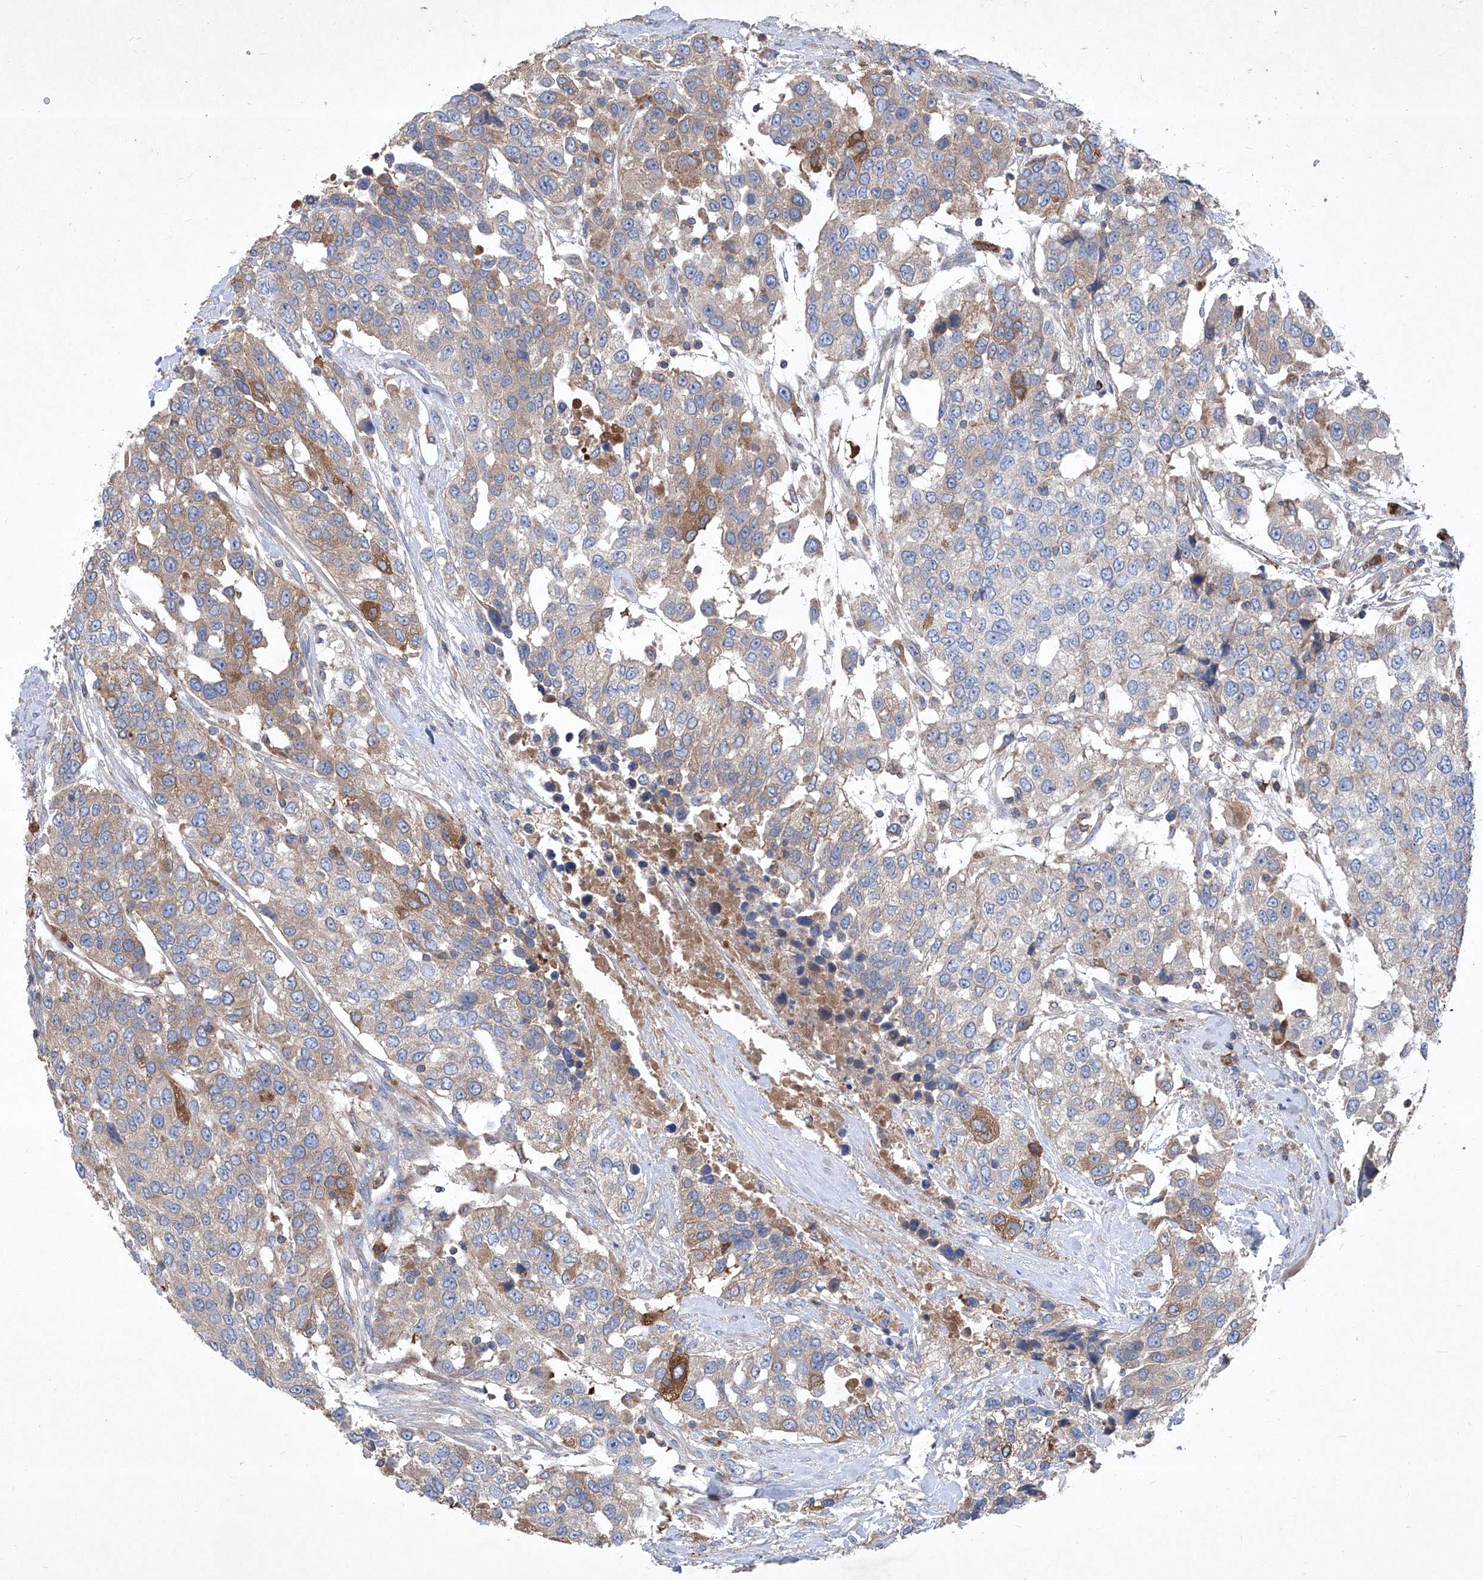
{"staining": {"intensity": "moderate", "quantity": "25%-75%", "location": "cytoplasmic/membranous"}, "tissue": "urothelial cancer", "cell_type": "Tumor cells", "image_type": "cancer", "snomed": [{"axis": "morphology", "description": "Urothelial carcinoma, High grade"}, {"axis": "topography", "description": "Urinary bladder"}], "caption": "High-grade urothelial carcinoma stained for a protein demonstrates moderate cytoplasmic/membranous positivity in tumor cells.", "gene": "EPHA8", "patient": {"sex": "female", "age": 80}}